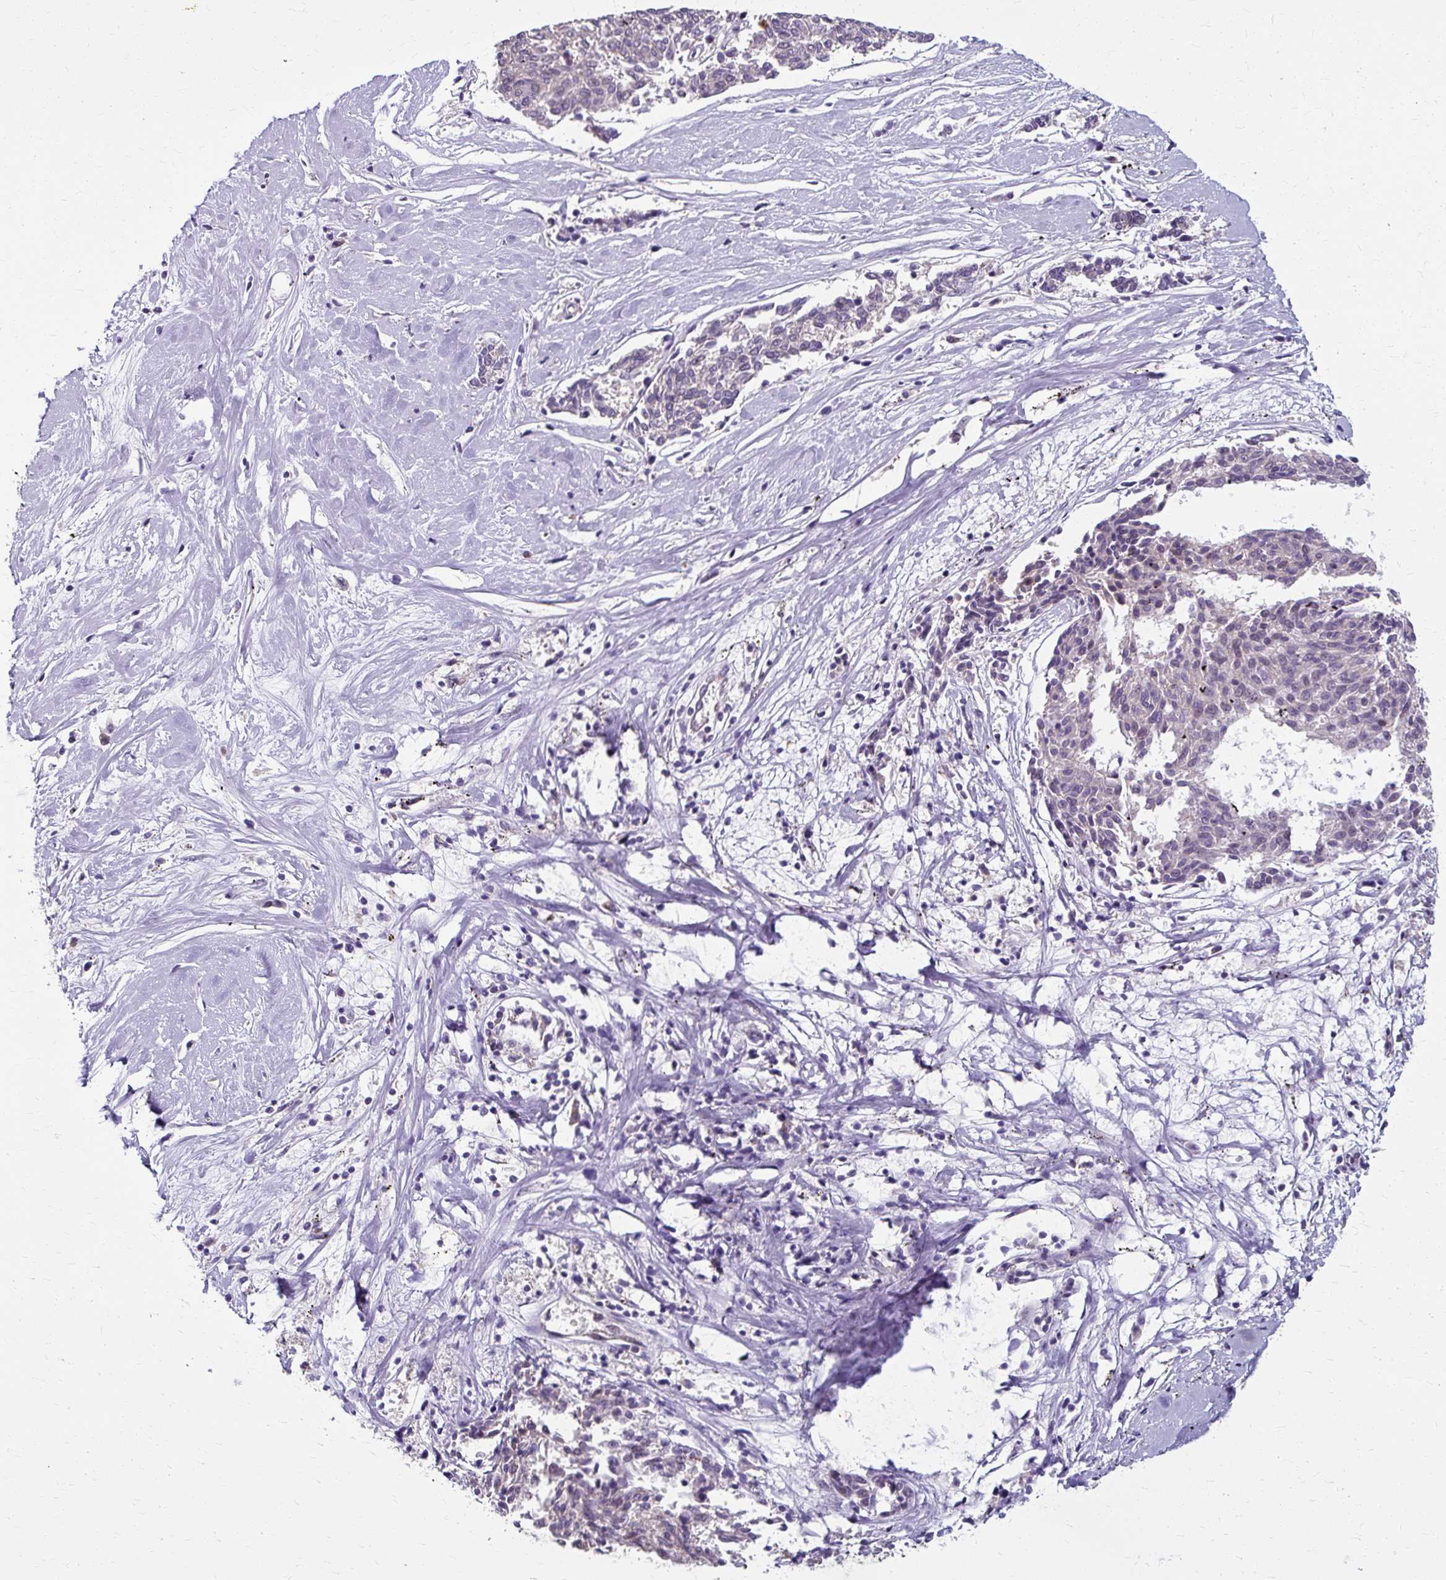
{"staining": {"intensity": "negative", "quantity": "none", "location": "none"}, "tissue": "melanoma", "cell_type": "Tumor cells", "image_type": "cancer", "snomed": [{"axis": "morphology", "description": "Malignant melanoma, NOS"}, {"axis": "topography", "description": "Skin"}], "caption": "There is no significant staining in tumor cells of melanoma. (DAB immunohistochemistry (IHC) visualized using brightfield microscopy, high magnification).", "gene": "ZNF555", "patient": {"sex": "female", "age": 72}}